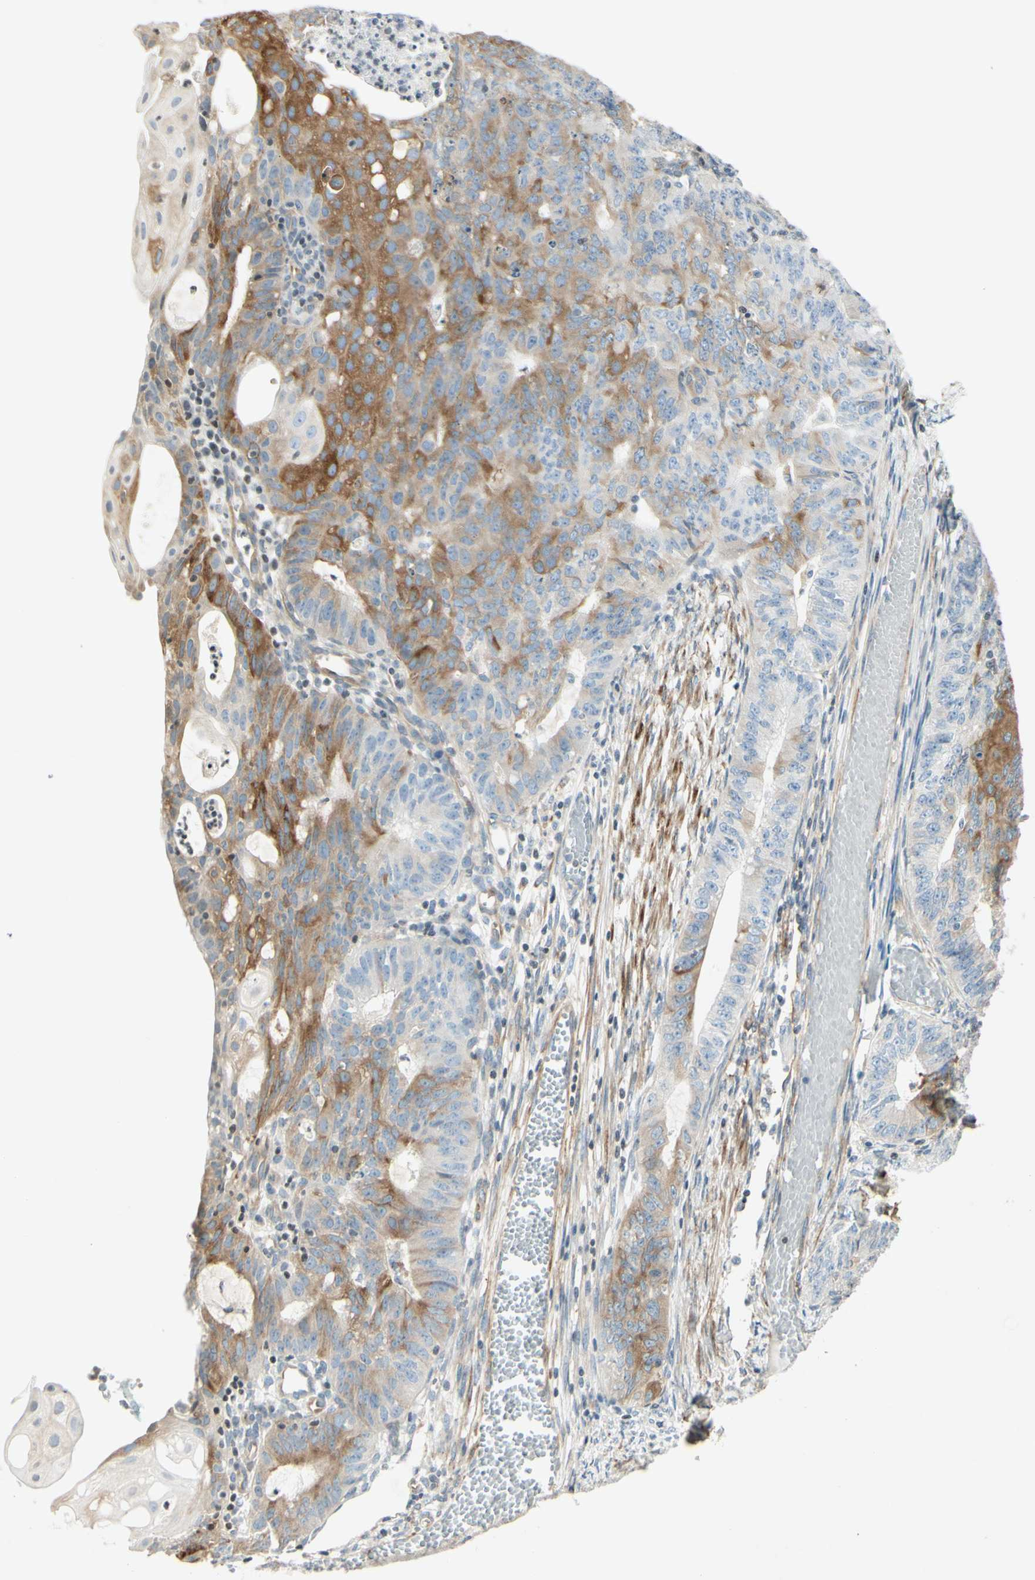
{"staining": {"intensity": "moderate", "quantity": "25%-75%", "location": "cytoplasmic/membranous"}, "tissue": "endometrial cancer", "cell_type": "Tumor cells", "image_type": "cancer", "snomed": [{"axis": "morphology", "description": "Adenocarcinoma, NOS"}, {"axis": "topography", "description": "Endometrium"}], "caption": "Immunohistochemistry image of neoplastic tissue: human endometrial cancer stained using immunohistochemistry (IHC) exhibits medium levels of moderate protein expression localized specifically in the cytoplasmic/membranous of tumor cells, appearing as a cytoplasmic/membranous brown color.", "gene": "MAP1B", "patient": {"sex": "female", "age": 32}}